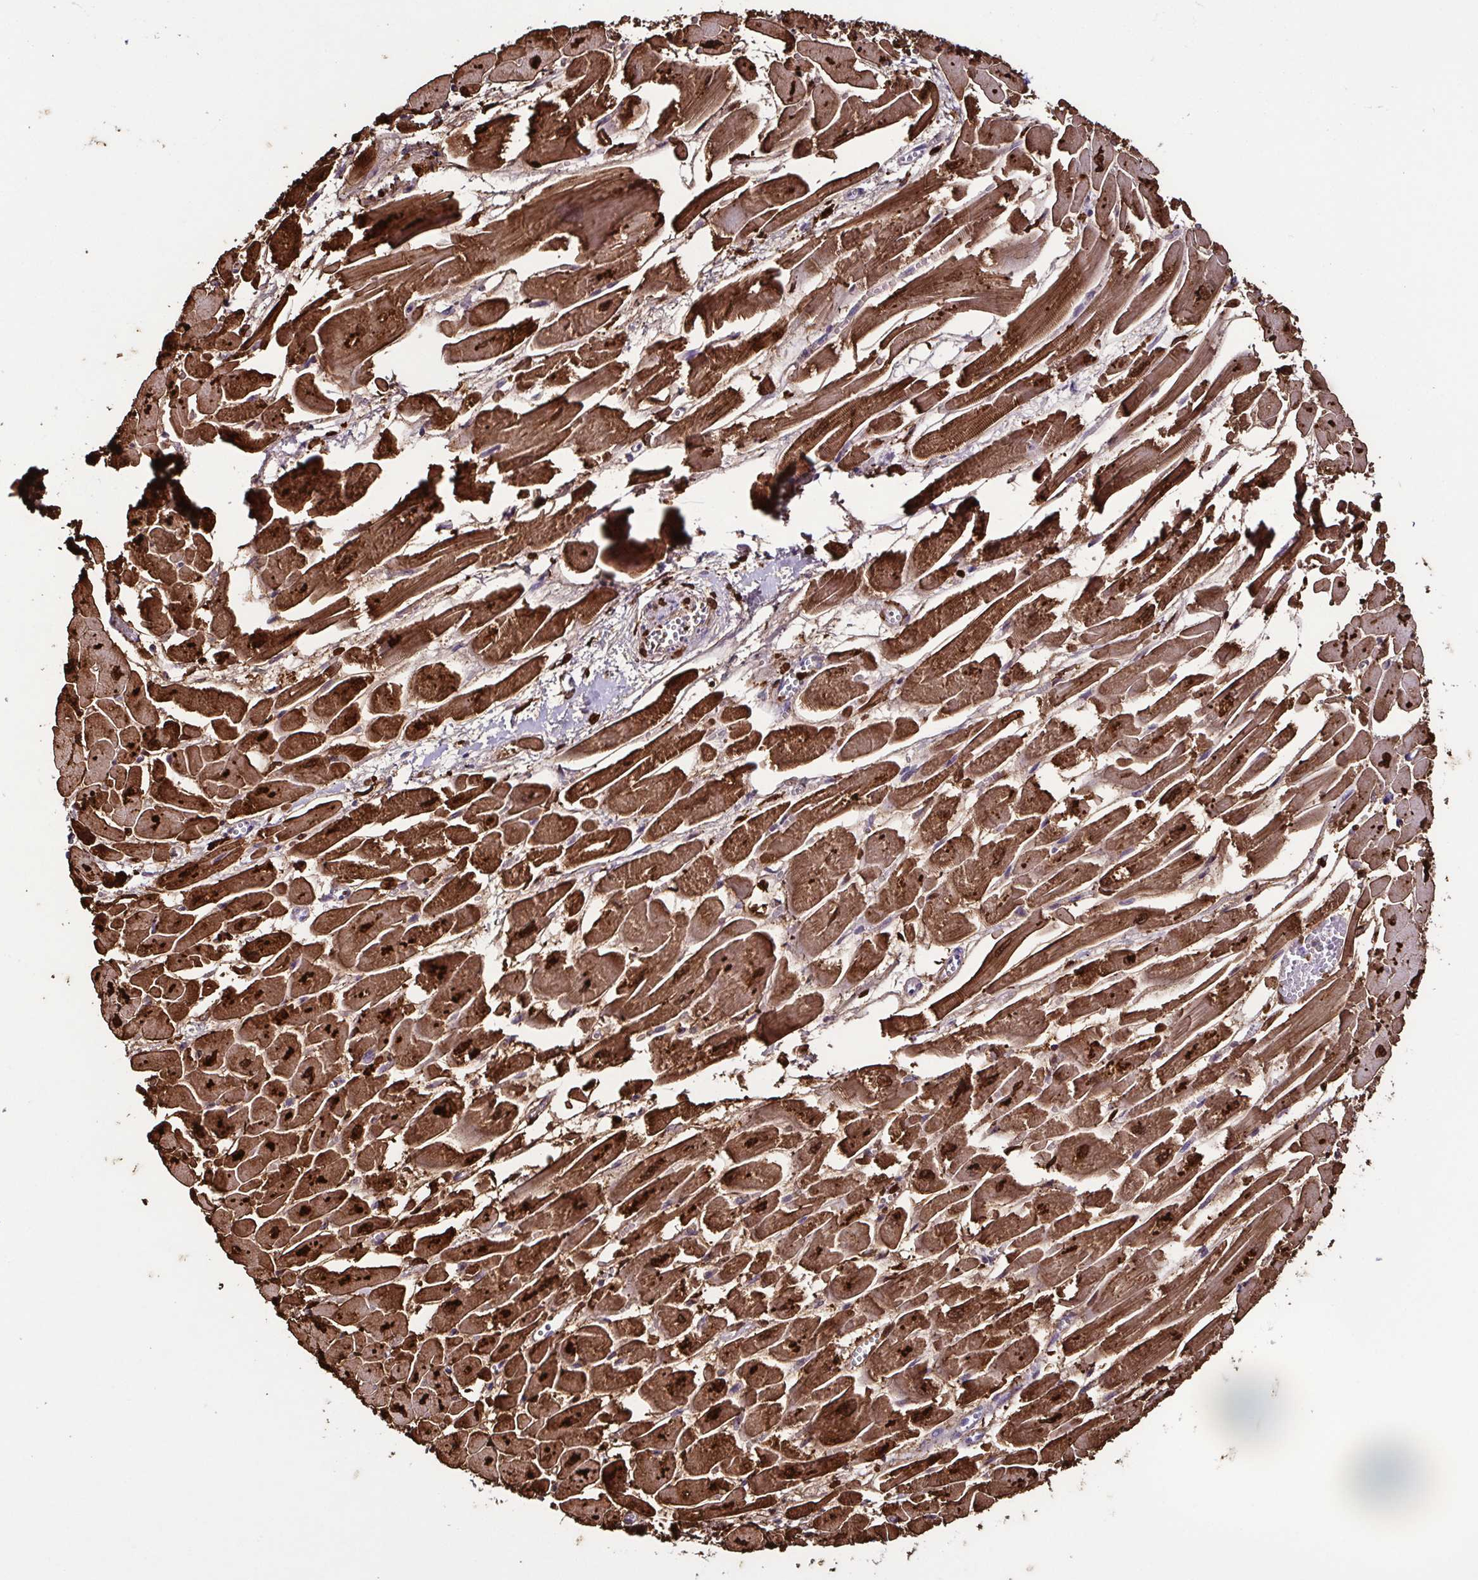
{"staining": {"intensity": "strong", "quantity": ">75%", "location": "cytoplasmic/membranous"}, "tissue": "heart muscle", "cell_type": "Cardiomyocytes", "image_type": "normal", "snomed": [{"axis": "morphology", "description": "Normal tissue, NOS"}, {"axis": "topography", "description": "Heart"}], "caption": "Cardiomyocytes display high levels of strong cytoplasmic/membranous positivity in approximately >75% of cells in normal heart muscle.", "gene": "TNNT2", "patient": {"sex": "female", "age": 52}}